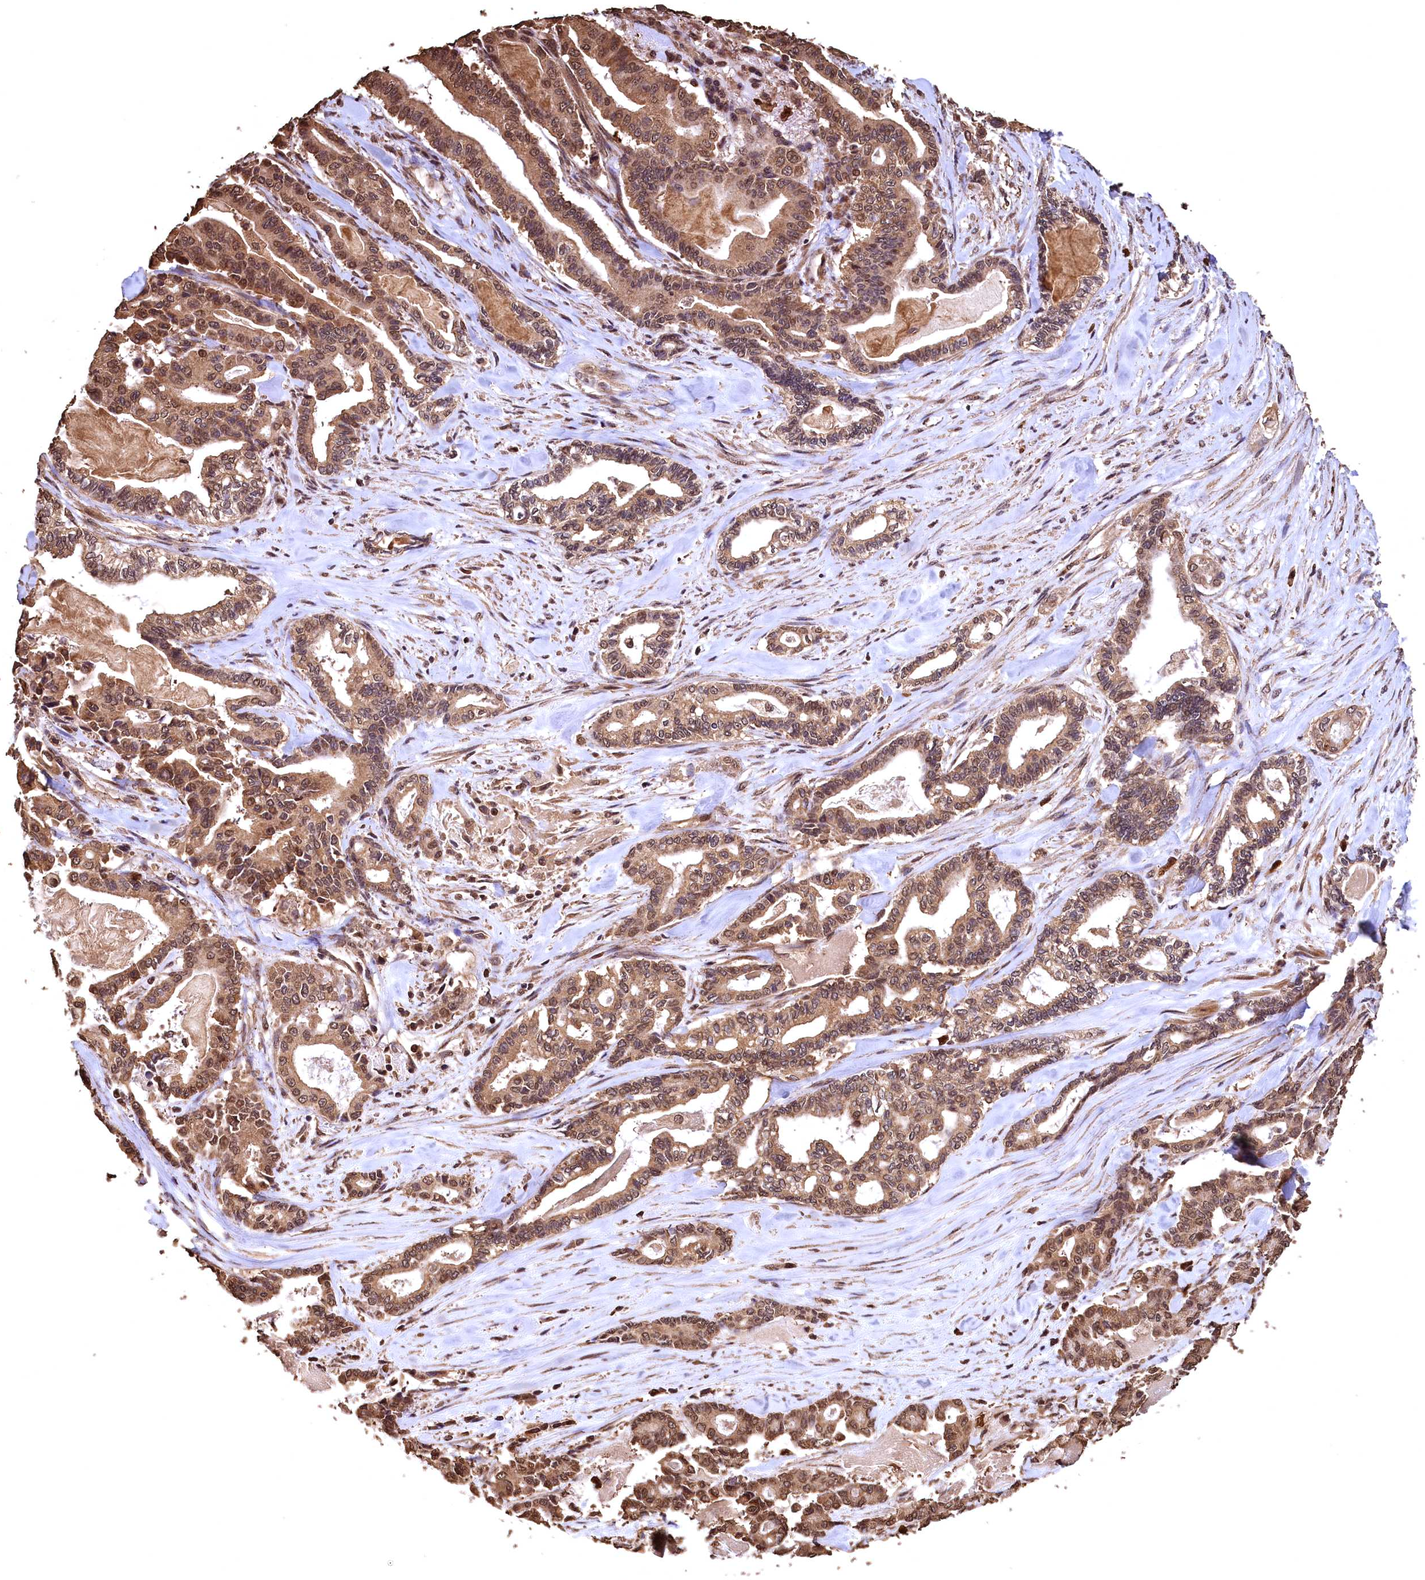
{"staining": {"intensity": "moderate", "quantity": ">75%", "location": "cytoplasmic/membranous,nuclear"}, "tissue": "pancreatic cancer", "cell_type": "Tumor cells", "image_type": "cancer", "snomed": [{"axis": "morphology", "description": "Adenocarcinoma, NOS"}, {"axis": "topography", "description": "Pancreas"}], "caption": "Immunohistochemistry image of neoplastic tissue: human pancreatic cancer (adenocarcinoma) stained using immunohistochemistry exhibits medium levels of moderate protein expression localized specifically in the cytoplasmic/membranous and nuclear of tumor cells, appearing as a cytoplasmic/membranous and nuclear brown color.", "gene": "CEP57L1", "patient": {"sex": "male", "age": 63}}